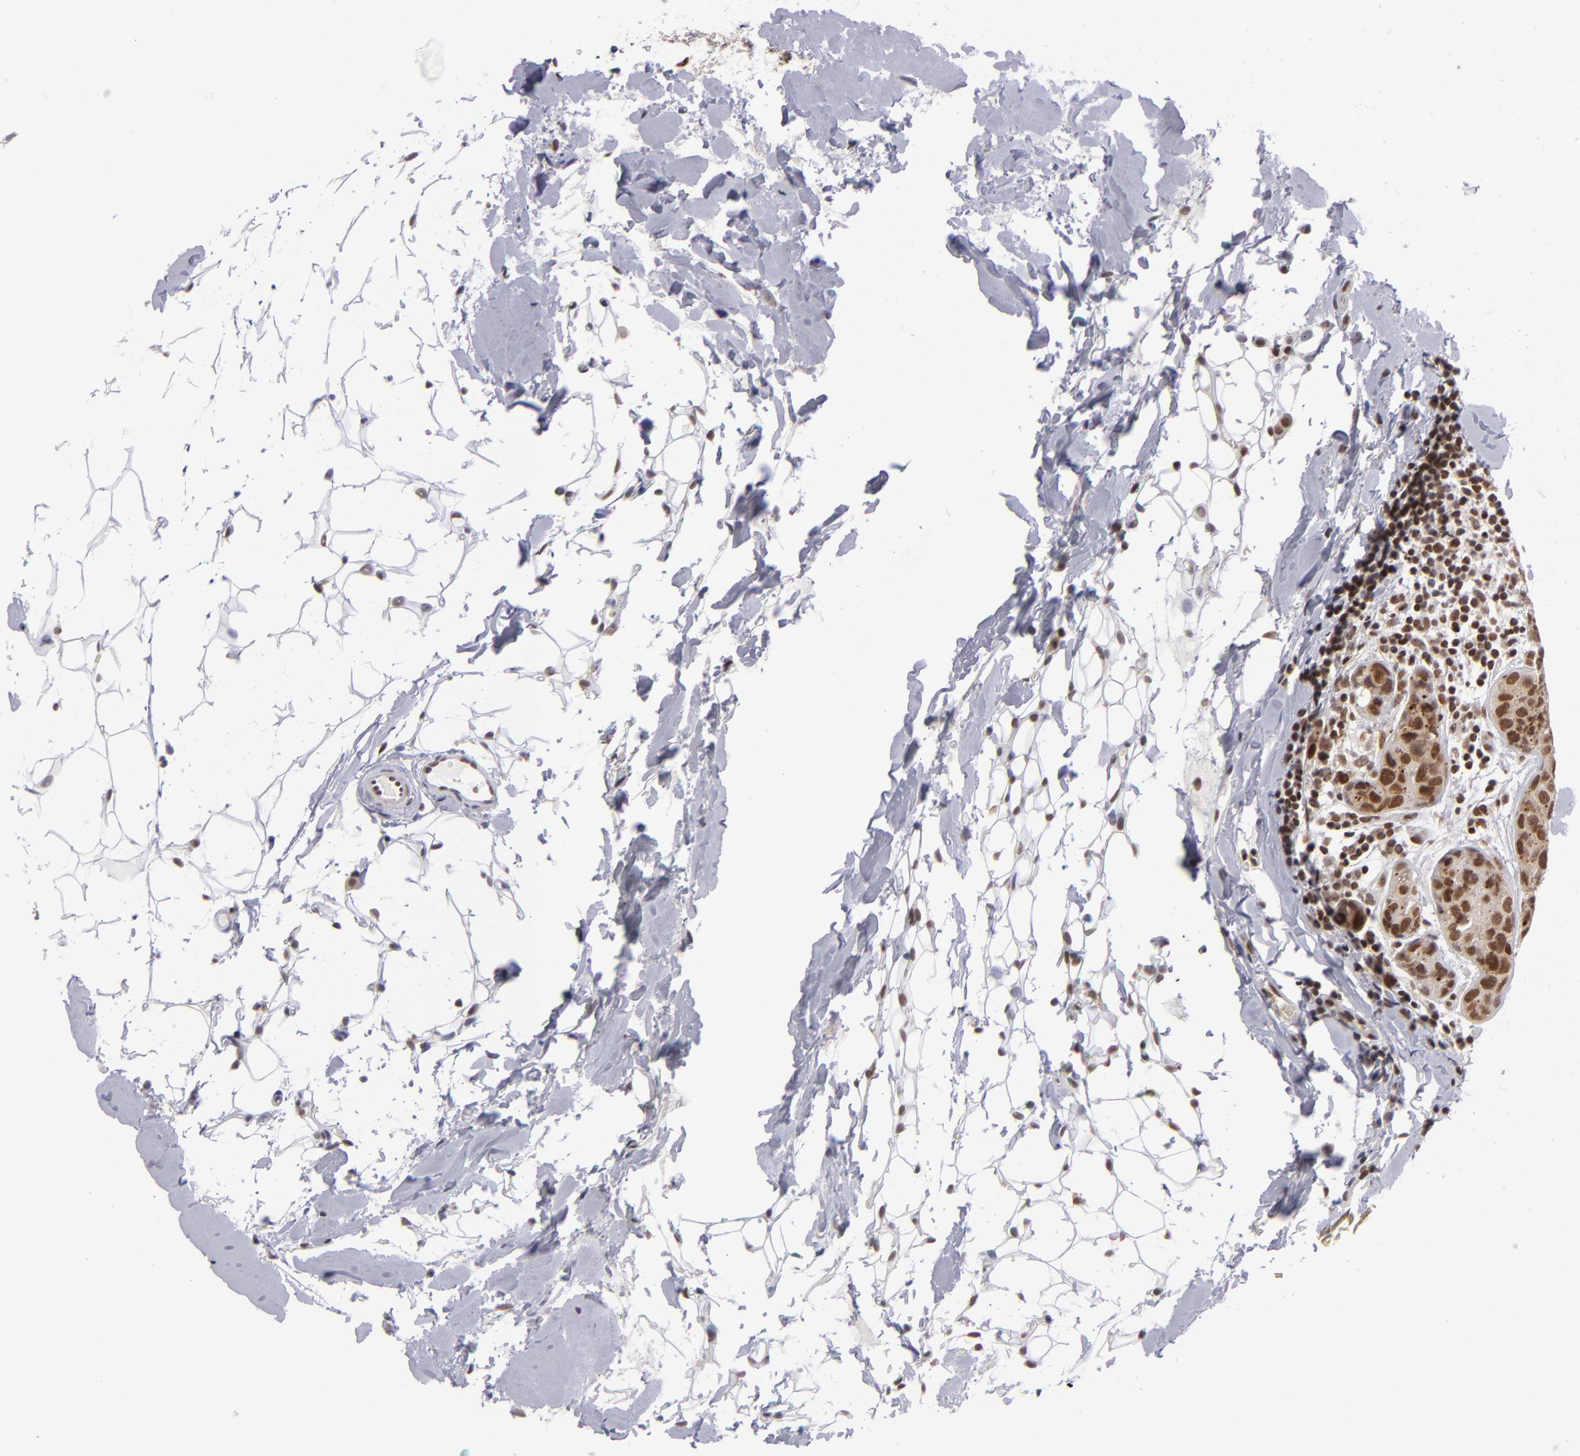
{"staining": {"intensity": "moderate", "quantity": ">75%", "location": "nuclear"}, "tissue": "breast cancer", "cell_type": "Tumor cells", "image_type": "cancer", "snomed": [{"axis": "morphology", "description": "Duct carcinoma"}, {"axis": "topography", "description": "Breast"}], "caption": "Immunohistochemical staining of breast cancer (intraductal carcinoma) shows medium levels of moderate nuclear protein positivity in about >75% of tumor cells. (DAB (3,3'-diaminobenzidine) IHC, brown staining for protein, blue staining for nuclei).", "gene": "MLLT3", "patient": {"sex": "female", "age": 24}}